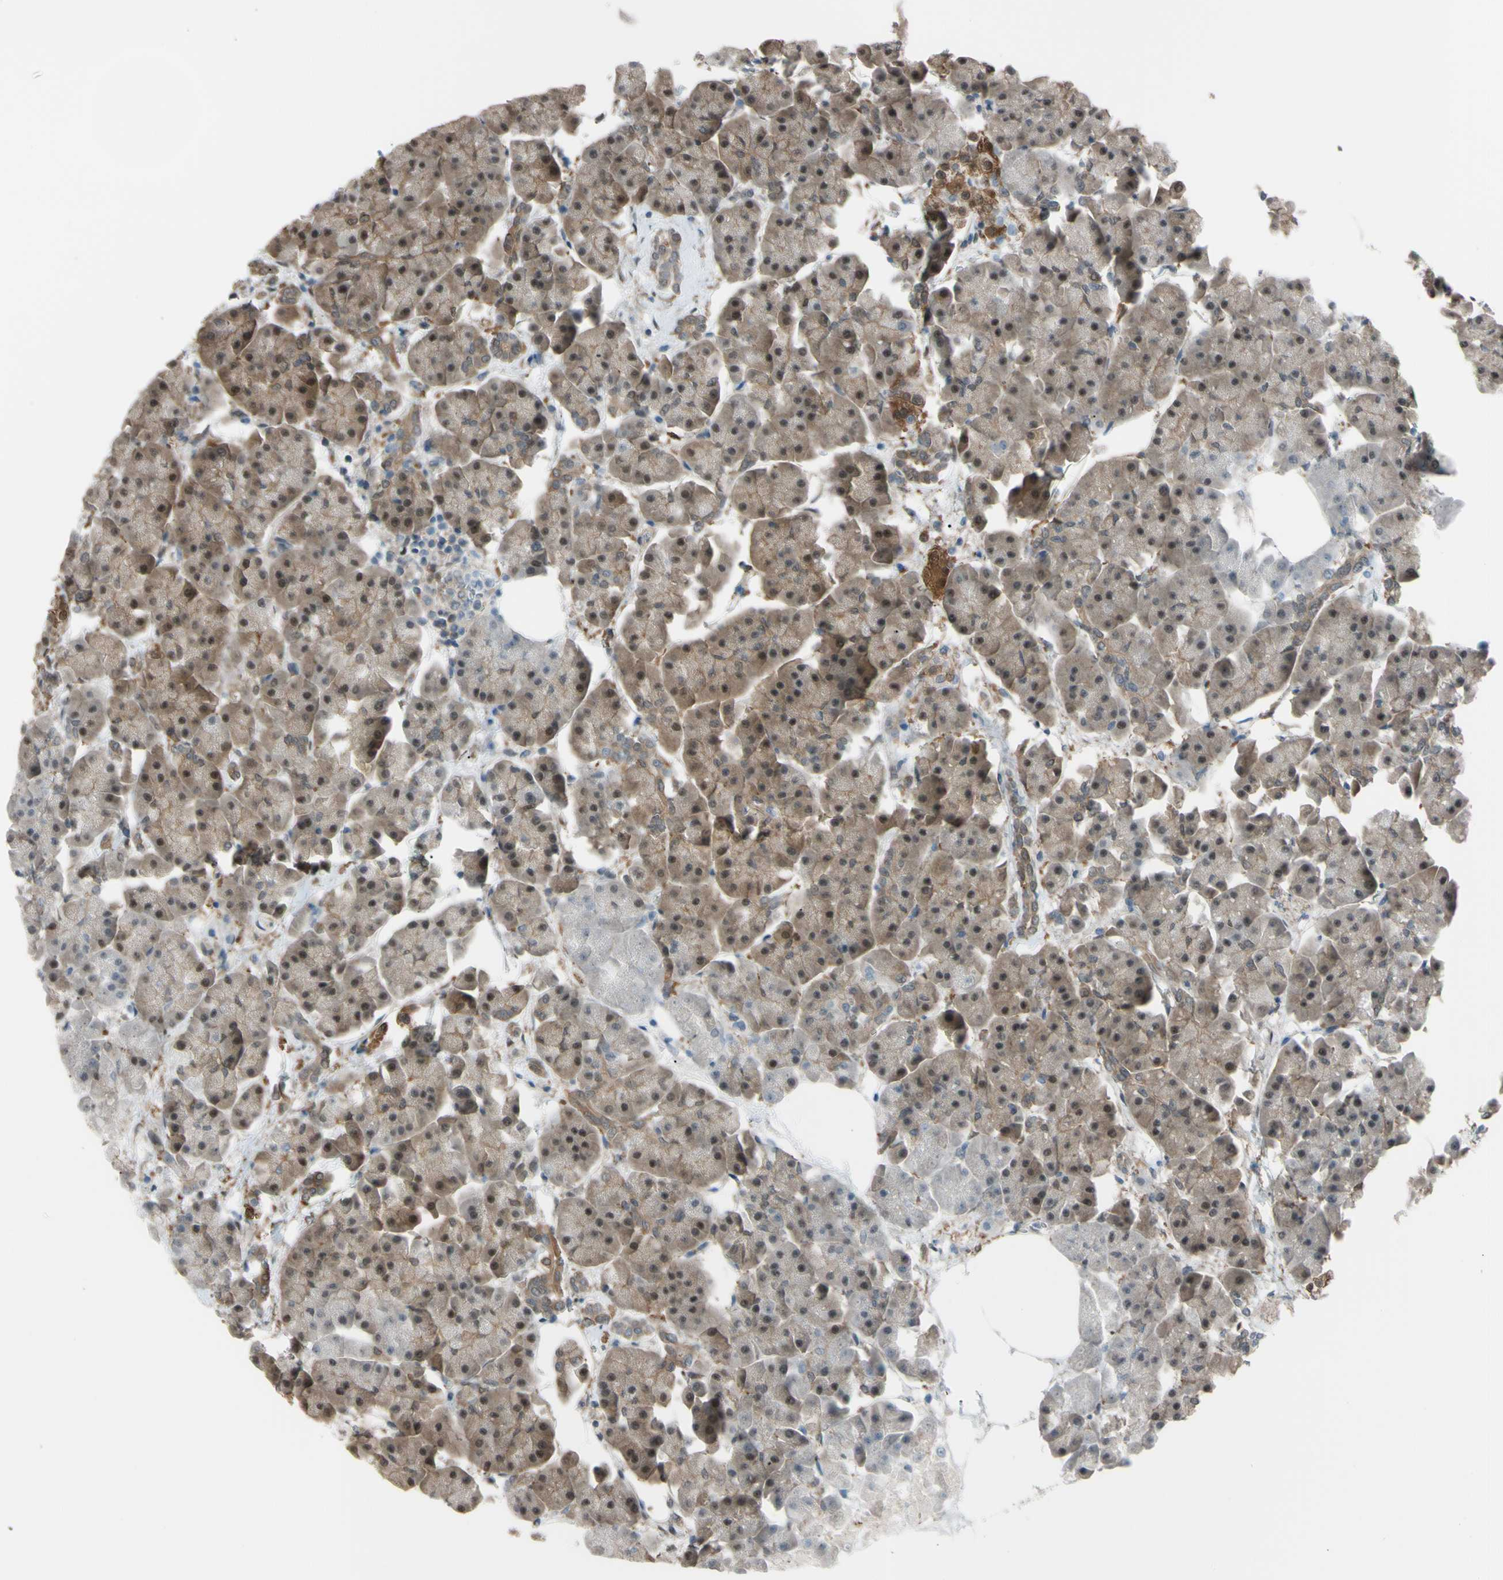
{"staining": {"intensity": "moderate", "quantity": "25%-75%", "location": "cytoplasmic/membranous,nuclear"}, "tissue": "pancreas", "cell_type": "Exocrine glandular cells", "image_type": "normal", "snomed": [{"axis": "morphology", "description": "Normal tissue, NOS"}, {"axis": "topography", "description": "Pancreas"}], "caption": "This is a histology image of immunohistochemistry (IHC) staining of benign pancreas, which shows moderate positivity in the cytoplasmic/membranous,nuclear of exocrine glandular cells.", "gene": "YWHAQ", "patient": {"sex": "female", "age": 70}}